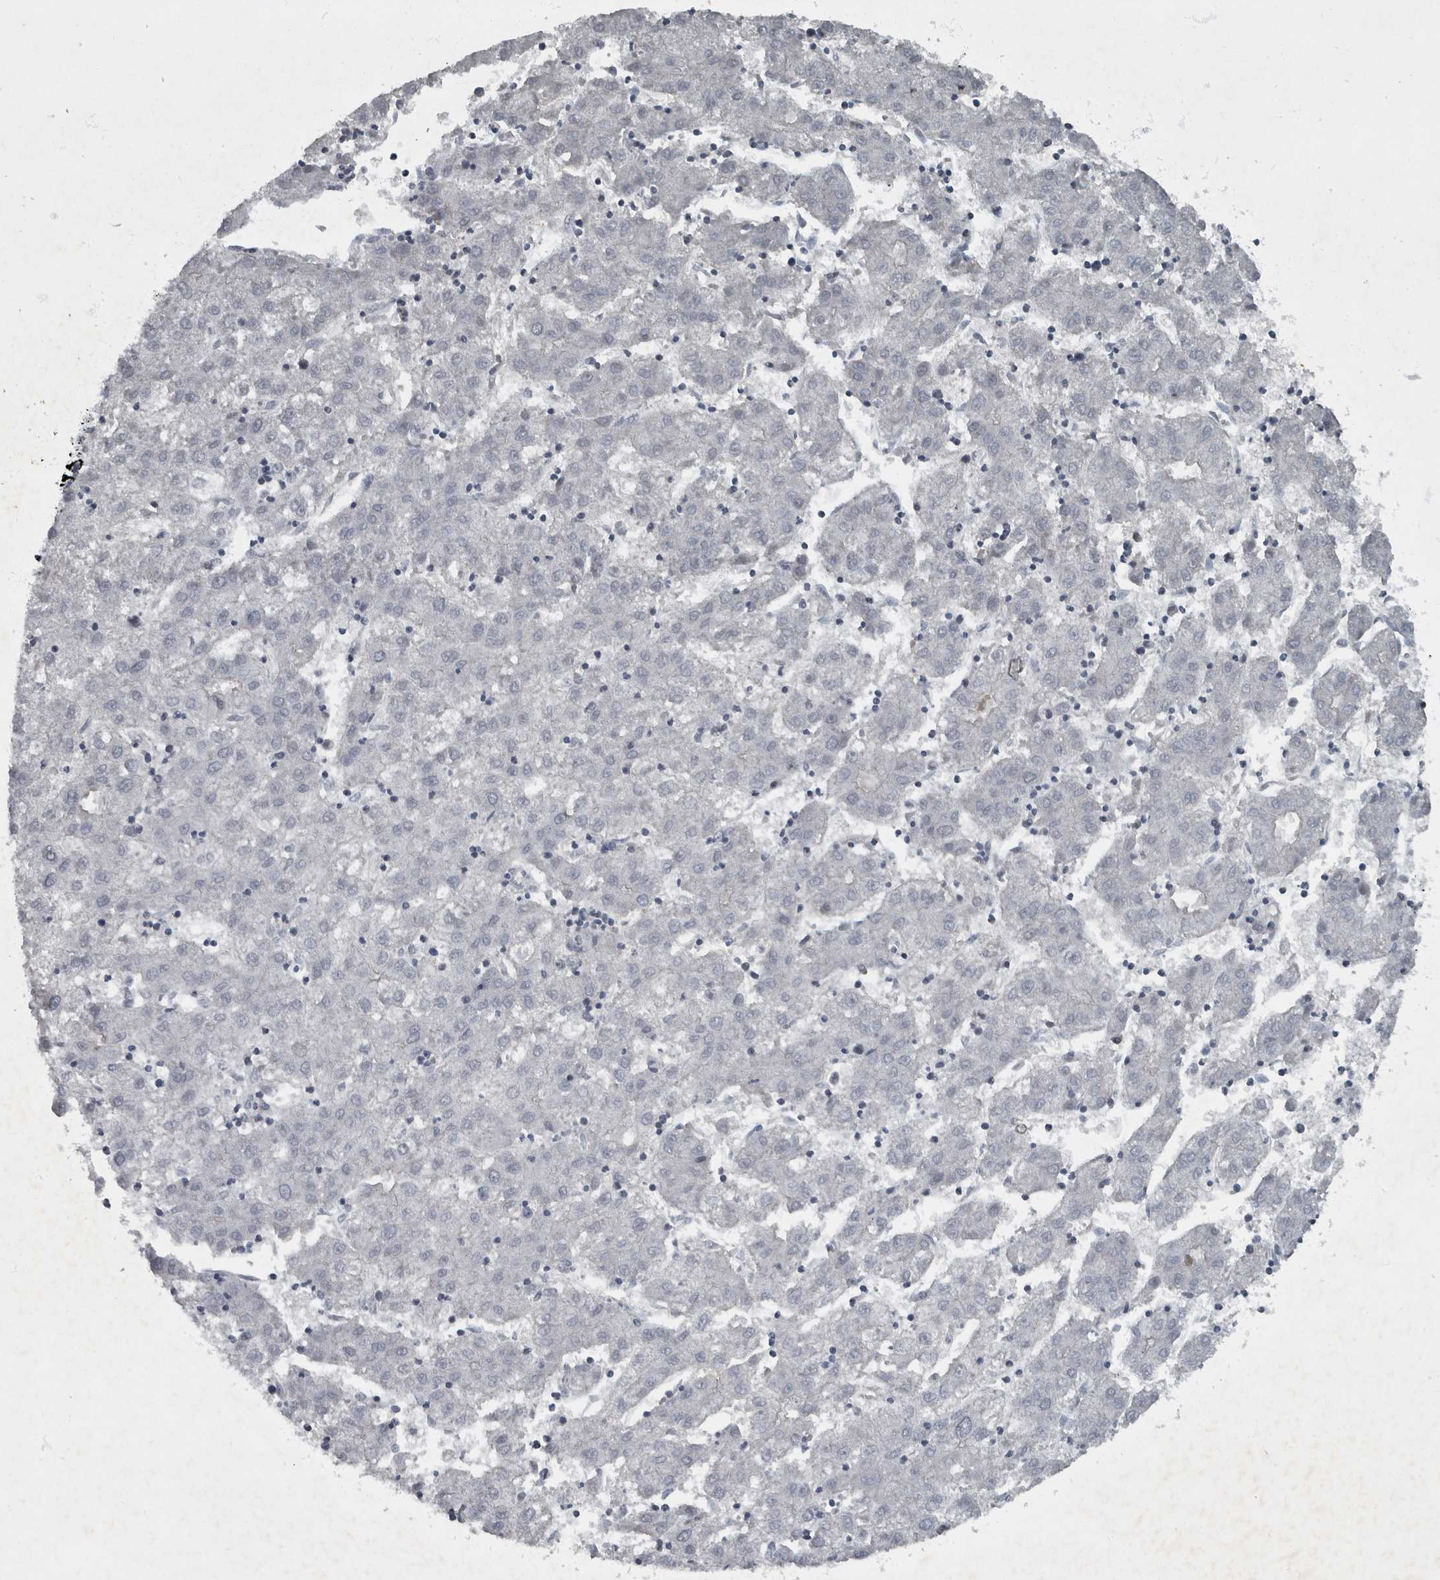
{"staining": {"intensity": "negative", "quantity": "none", "location": "none"}, "tissue": "liver cancer", "cell_type": "Tumor cells", "image_type": "cancer", "snomed": [{"axis": "morphology", "description": "Carcinoma, Hepatocellular, NOS"}, {"axis": "topography", "description": "Liver"}], "caption": "Liver cancer (hepatocellular carcinoma) was stained to show a protein in brown. There is no significant staining in tumor cells. Brightfield microscopy of IHC stained with DAB (3,3'-diaminobenzidine) (brown) and hematoxylin (blue), captured at high magnification.", "gene": "WDR33", "patient": {"sex": "male", "age": 72}}